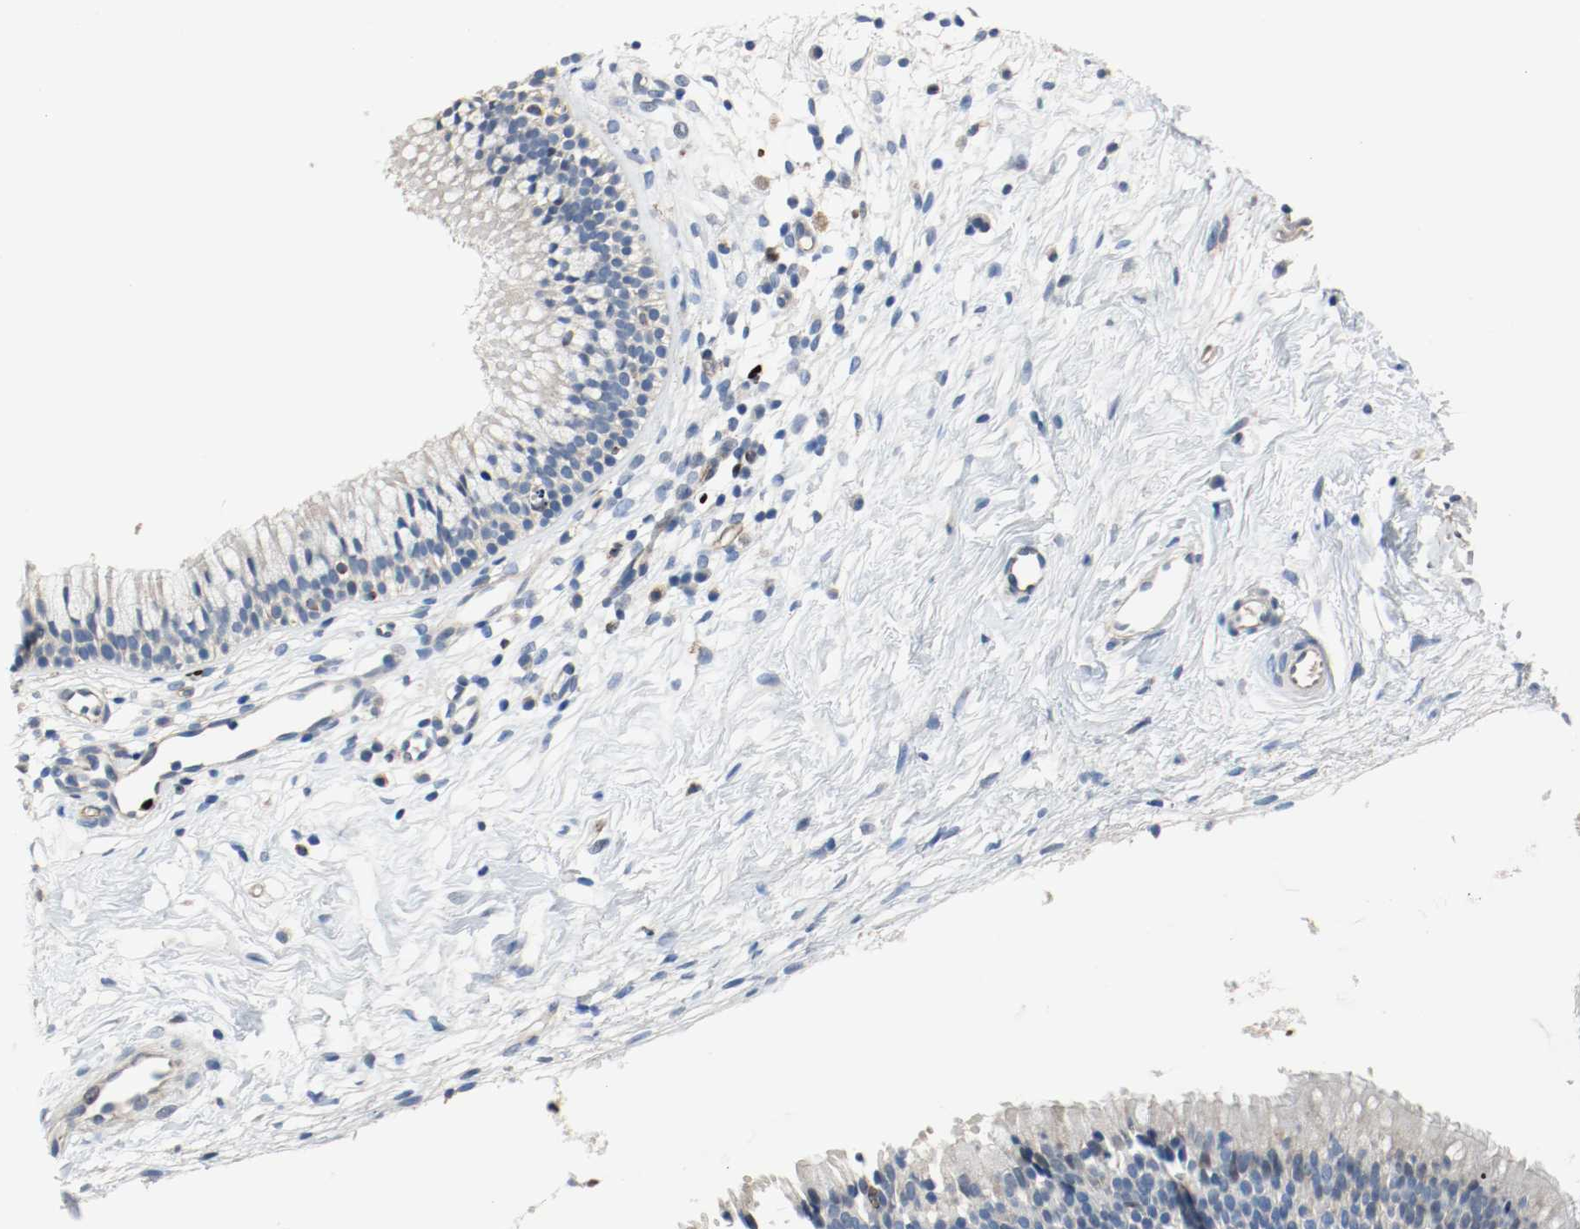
{"staining": {"intensity": "negative", "quantity": "none", "location": "none"}, "tissue": "nasopharynx", "cell_type": "Respiratory epithelial cells", "image_type": "normal", "snomed": [{"axis": "morphology", "description": "Normal tissue, NOS"}, {"axis": "topography", "description": "Nasopharynx"}], "caption": "High magnification brightfield microscopy of benign nasopharynx stained with DAB (3,3'-diaminobenzidine) (brown) and counterstained with hematoxylin (blue): respiratory epithelial cells show no significant staining. The staining is performed using DAB brown chromogen with nuclei counter-stained in using hematoxylin.", "gene": "BLK", "patient": {"sex": "male", "age": 21}}